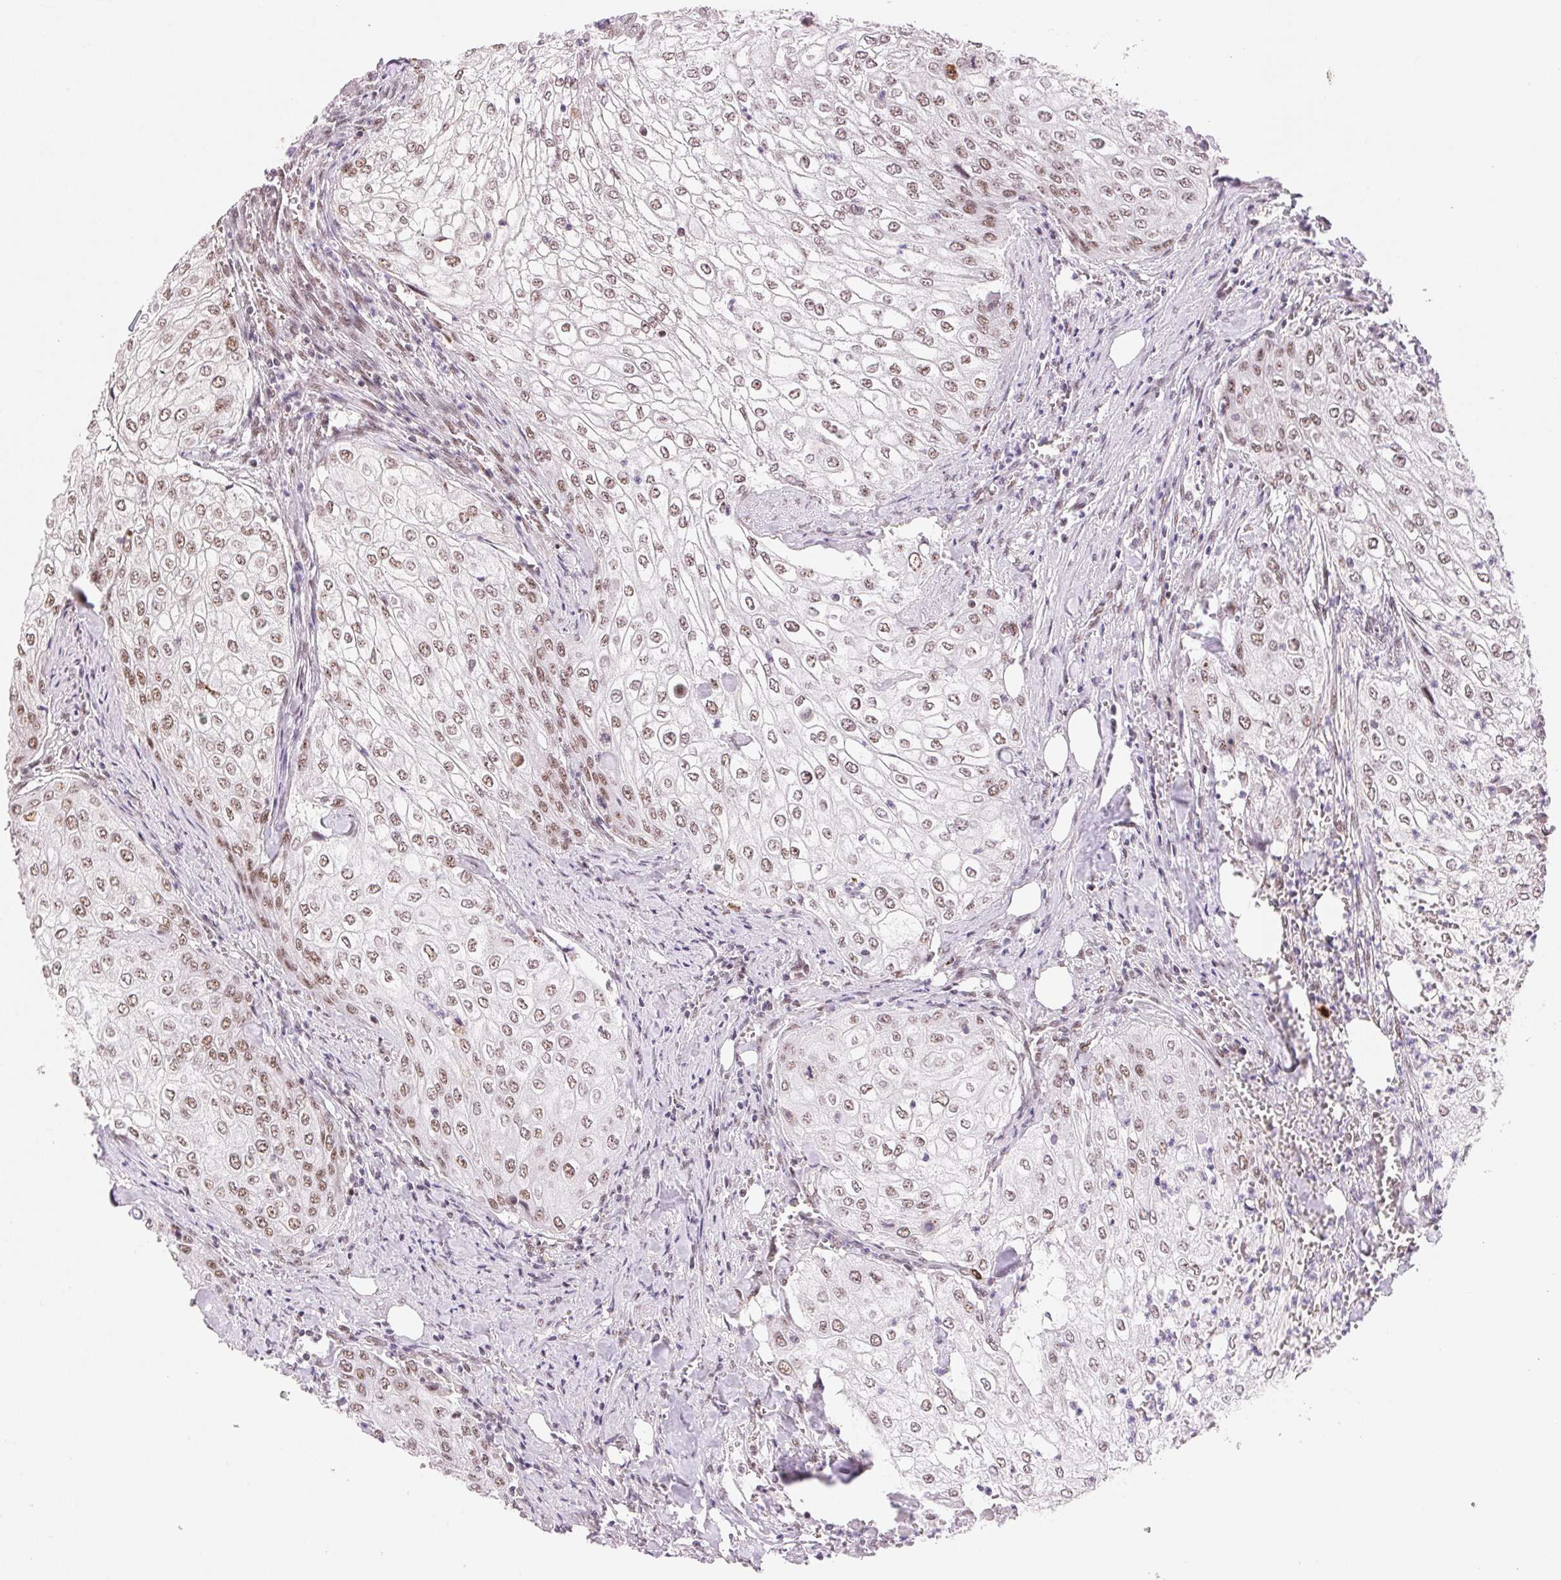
{"staining": {"intensity": "moderate", "quantity": "25%-75%", "location": "nuclear"}, "tissue": "urothelial cancer", "cell_type": "Tumor cells", "image_type": "cancer", "snomed": [{"axis": "morphology", "description": "Urothelial carcinoma, High grade"}, {"axis": "topography", "description": "Urinary bladder"}], "caption": "Immunohistochemical staining of human urothelial cancer displays medium levels of moderate nuclear protein expression in about 25%-75% of tumor cells. (DAB = brown stain, brightfield microscopy at high magnification).", "gene": "HNRNPDL", "patient": {"sex": "male", "age": 62}}